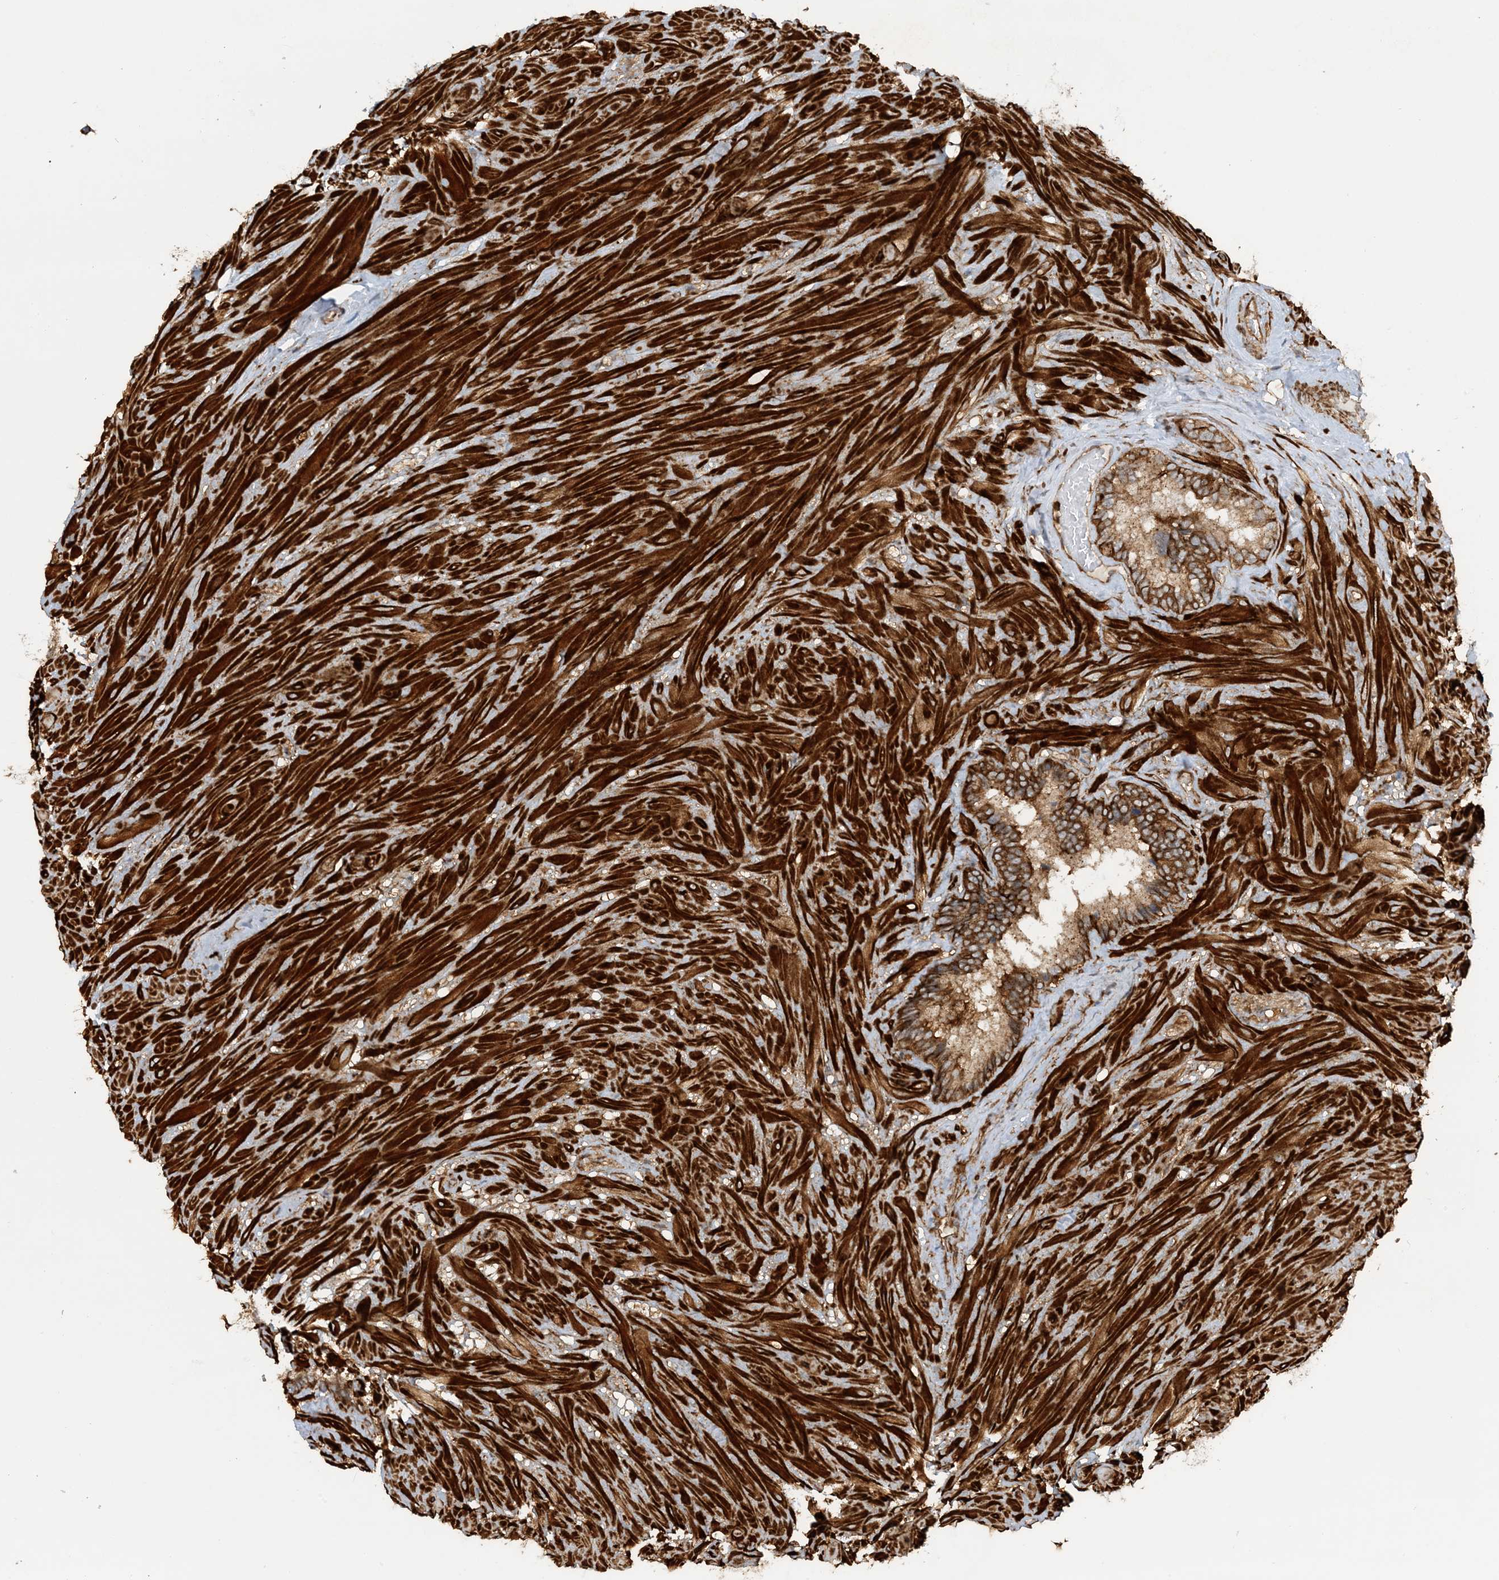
{"staining": {"intensity": "moderate", "quantity": ">75%", "location": "cytoplasmic/membranous"}, "tissue": "seminal vesicle", "cell_type": "Glandular cells", "image_type": "normal", "snomed": [{"axis": "morphology", "description": "Normal tissue, NOS"}, {"axis": "topography", "description": "Prostate"}, {"axis": "topography", "description": "Seminal veicle"}], "caption": "Benign seminal vesicle exhibits moderate cytoplasmic/membranous staining in about >75% of glandular cells.", "gene": "STAM2", "patient": {"sex": "male", "age": 68}}